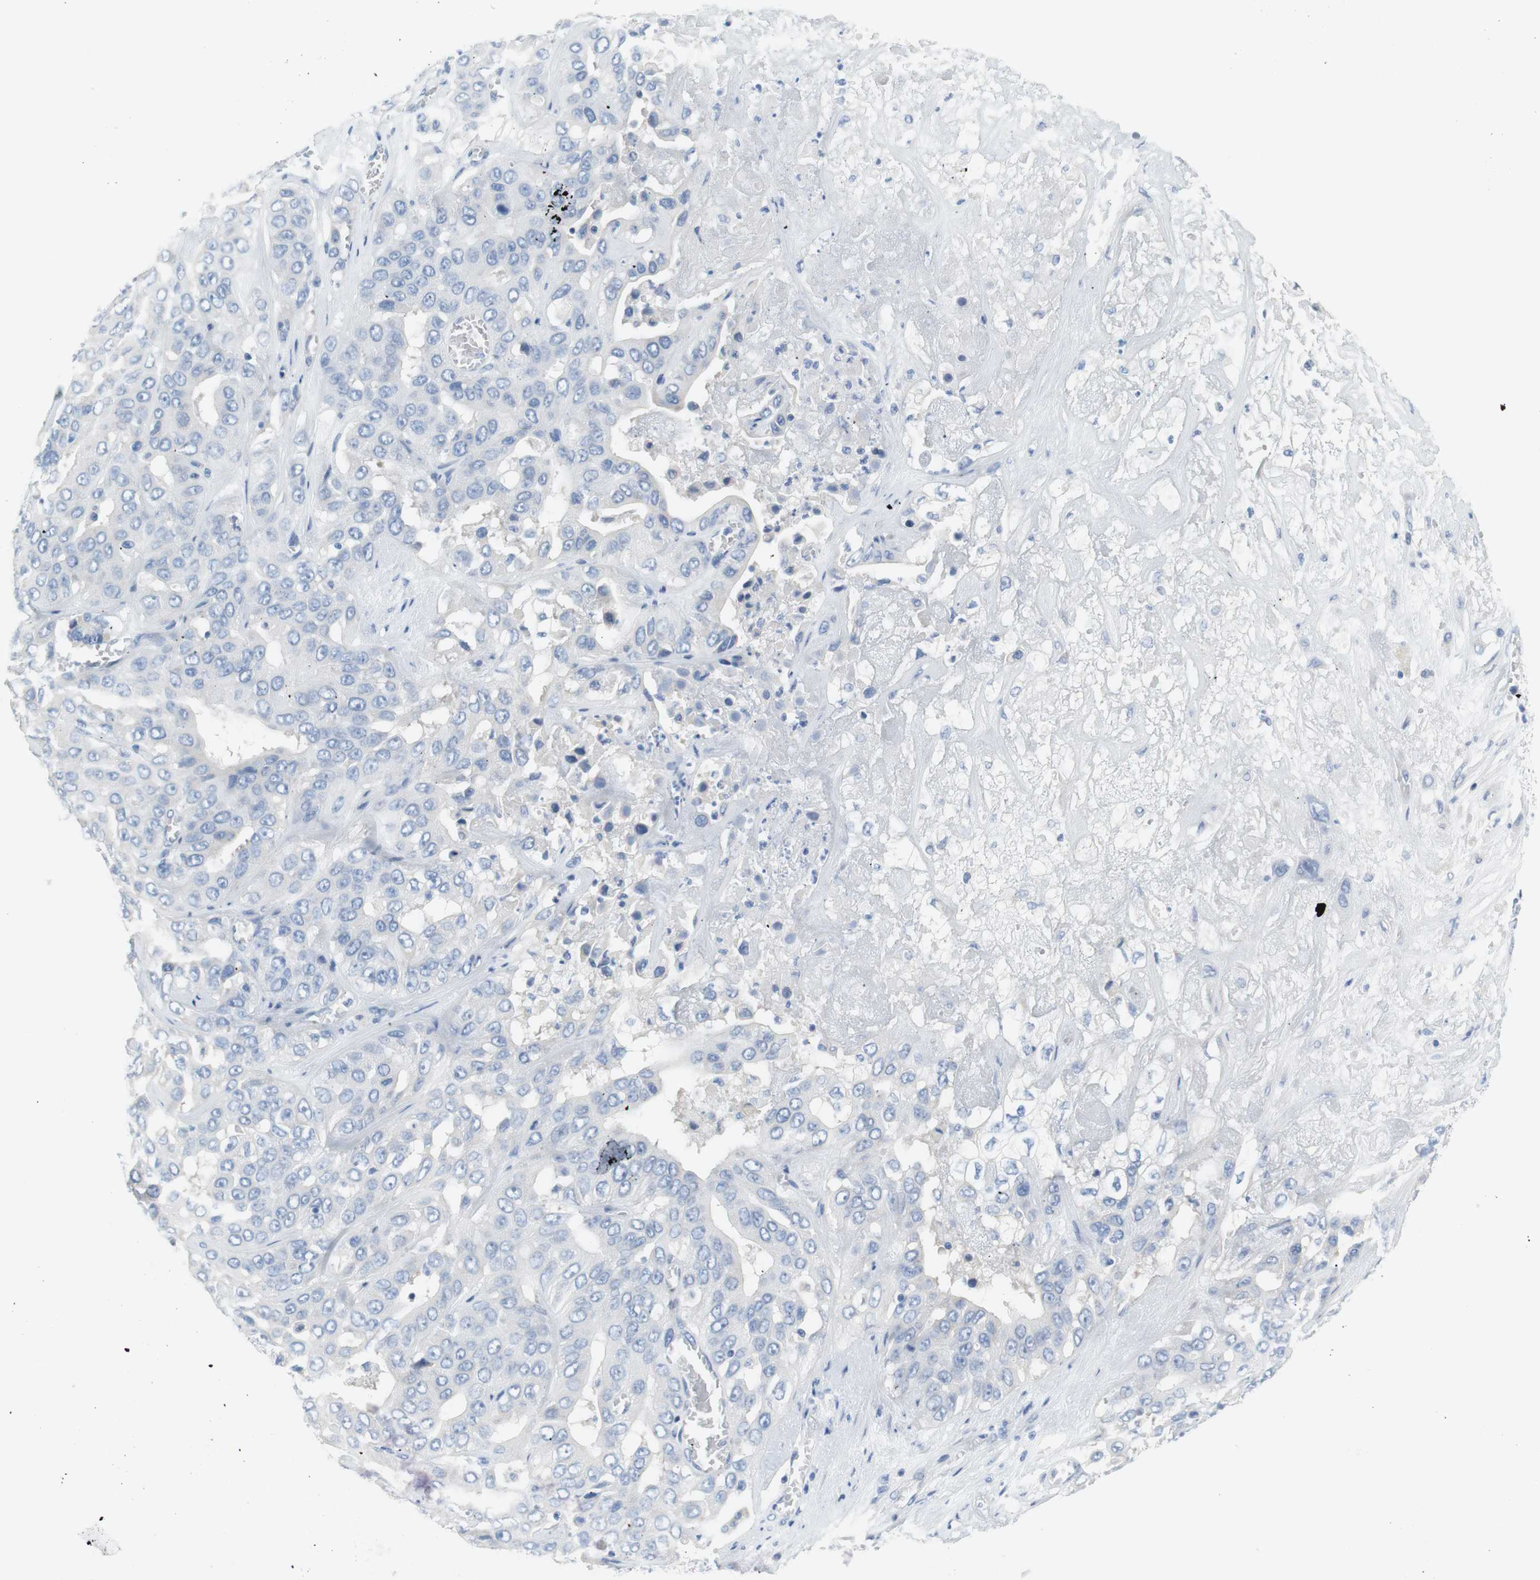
{"staining": {"intensity": "negative", "quantity": "none", "location": "none"}, "tissue": "liver cancer", "cell_type": "Tumor cells", "image_type": "cancer", "snomed": [{"axis": "morphology", "description": "Cholangiocarcinoma"}, {"axis": "topography", "description": "Liver"}], "caption": "This is an IHC micrograph of human liver cancer. There is no positivity in tumor cells.", "gene": "MYH1", "patient": {"sex": "female", "age": 52}}